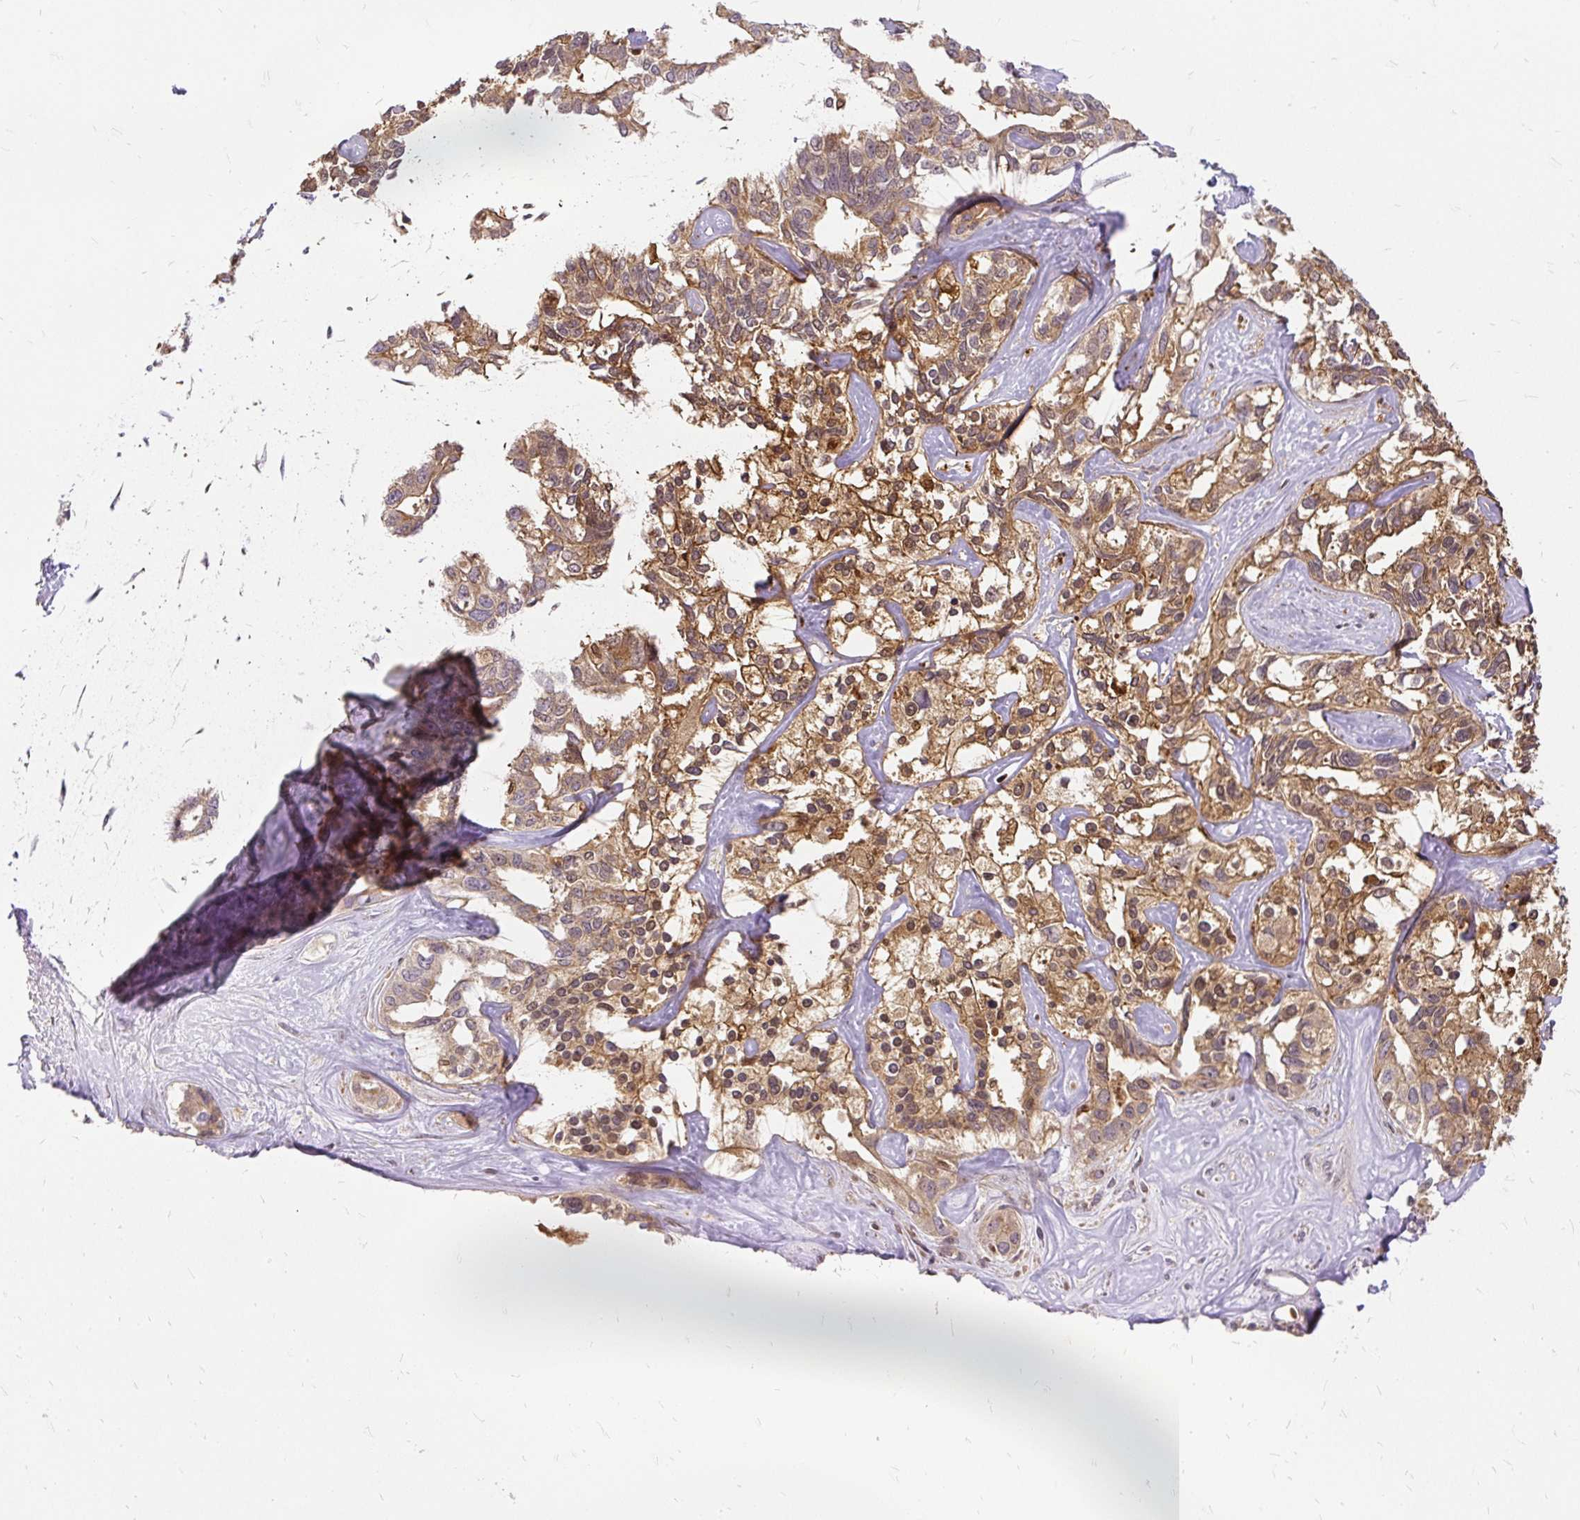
{"staining": {"intensity": "moderate", "quantity": "25%-75%", "location": "cytoplasmic/membranous"}, "tissue": "liver cancer", "cell_type": "Tumor cells", "image_type": "cancer", "snomed": [{"axis": "morphology", "description": "Cholangiocarcinoma"}, {"axis": "topography", "description": "Liver"}], "caption": "Liver cholangiocarcinoma stained for a protein (brown) displays moderate cytoplasmic/membranous positive staining in about 25%-75% of tumor cells.", "gene": "AP5S1", "patient": {"sex": "male", "age": 59}}